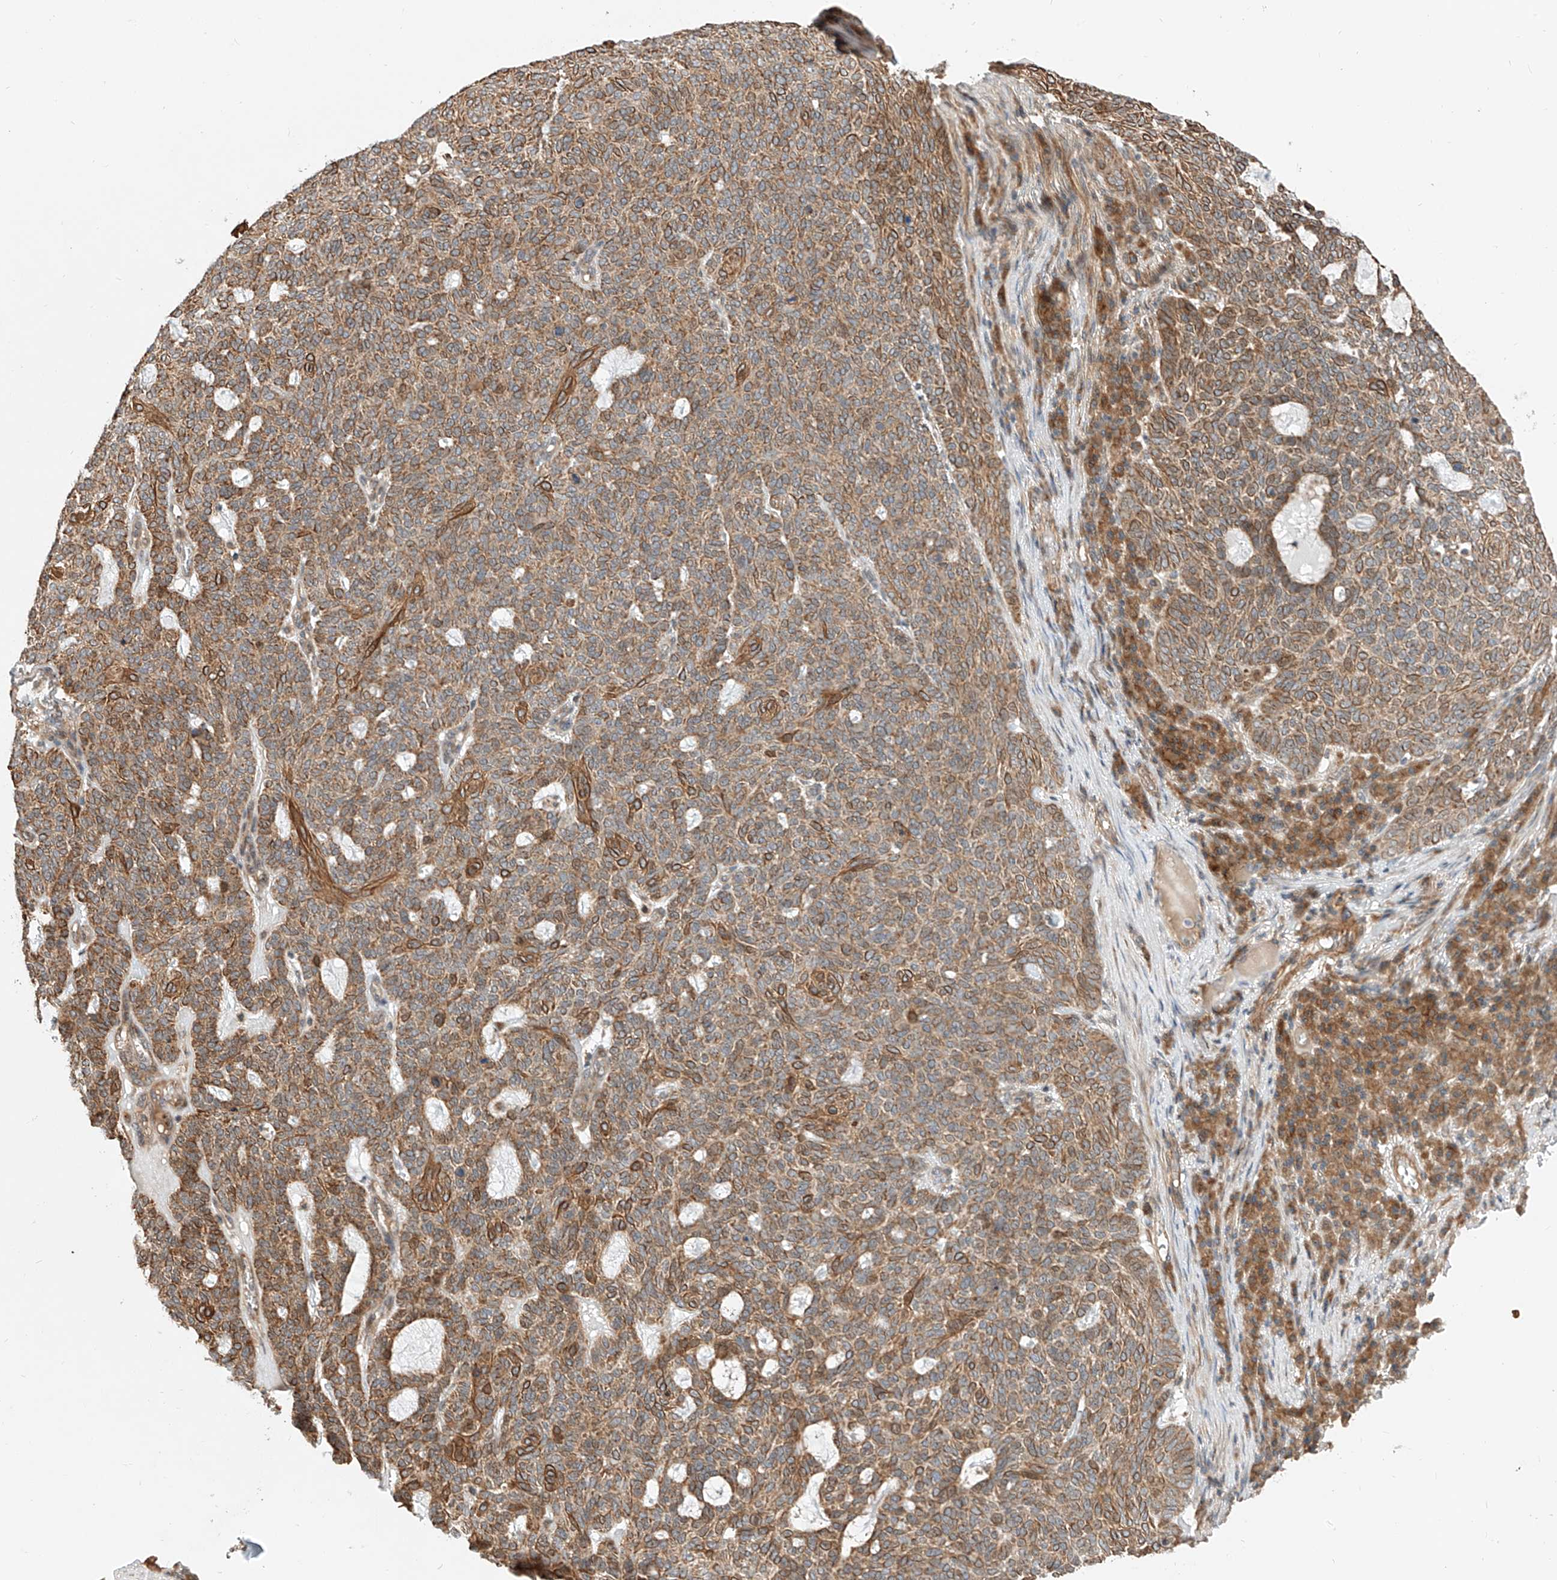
{"staining": {"intensity": "strong", "quantity": ">75%", "location": "cytoplasmic/membranous"}, "tissue": "skin cancer", "cell_type": "Tumor cells", "image_type": "cancer", "snomed": [{"axis": "morphology", "description": "Squamous cell carcinoma, NOS"}, {"axis": "topography", "description": "Skin"}], "caption": "Strong cytoplasmic/membranous positivity is present in approximately >75% of tumor cells in squamous cell carcinoma (skin).", "gene": "CPAMD8", "patient": {"sex": "female", "age": 90}}